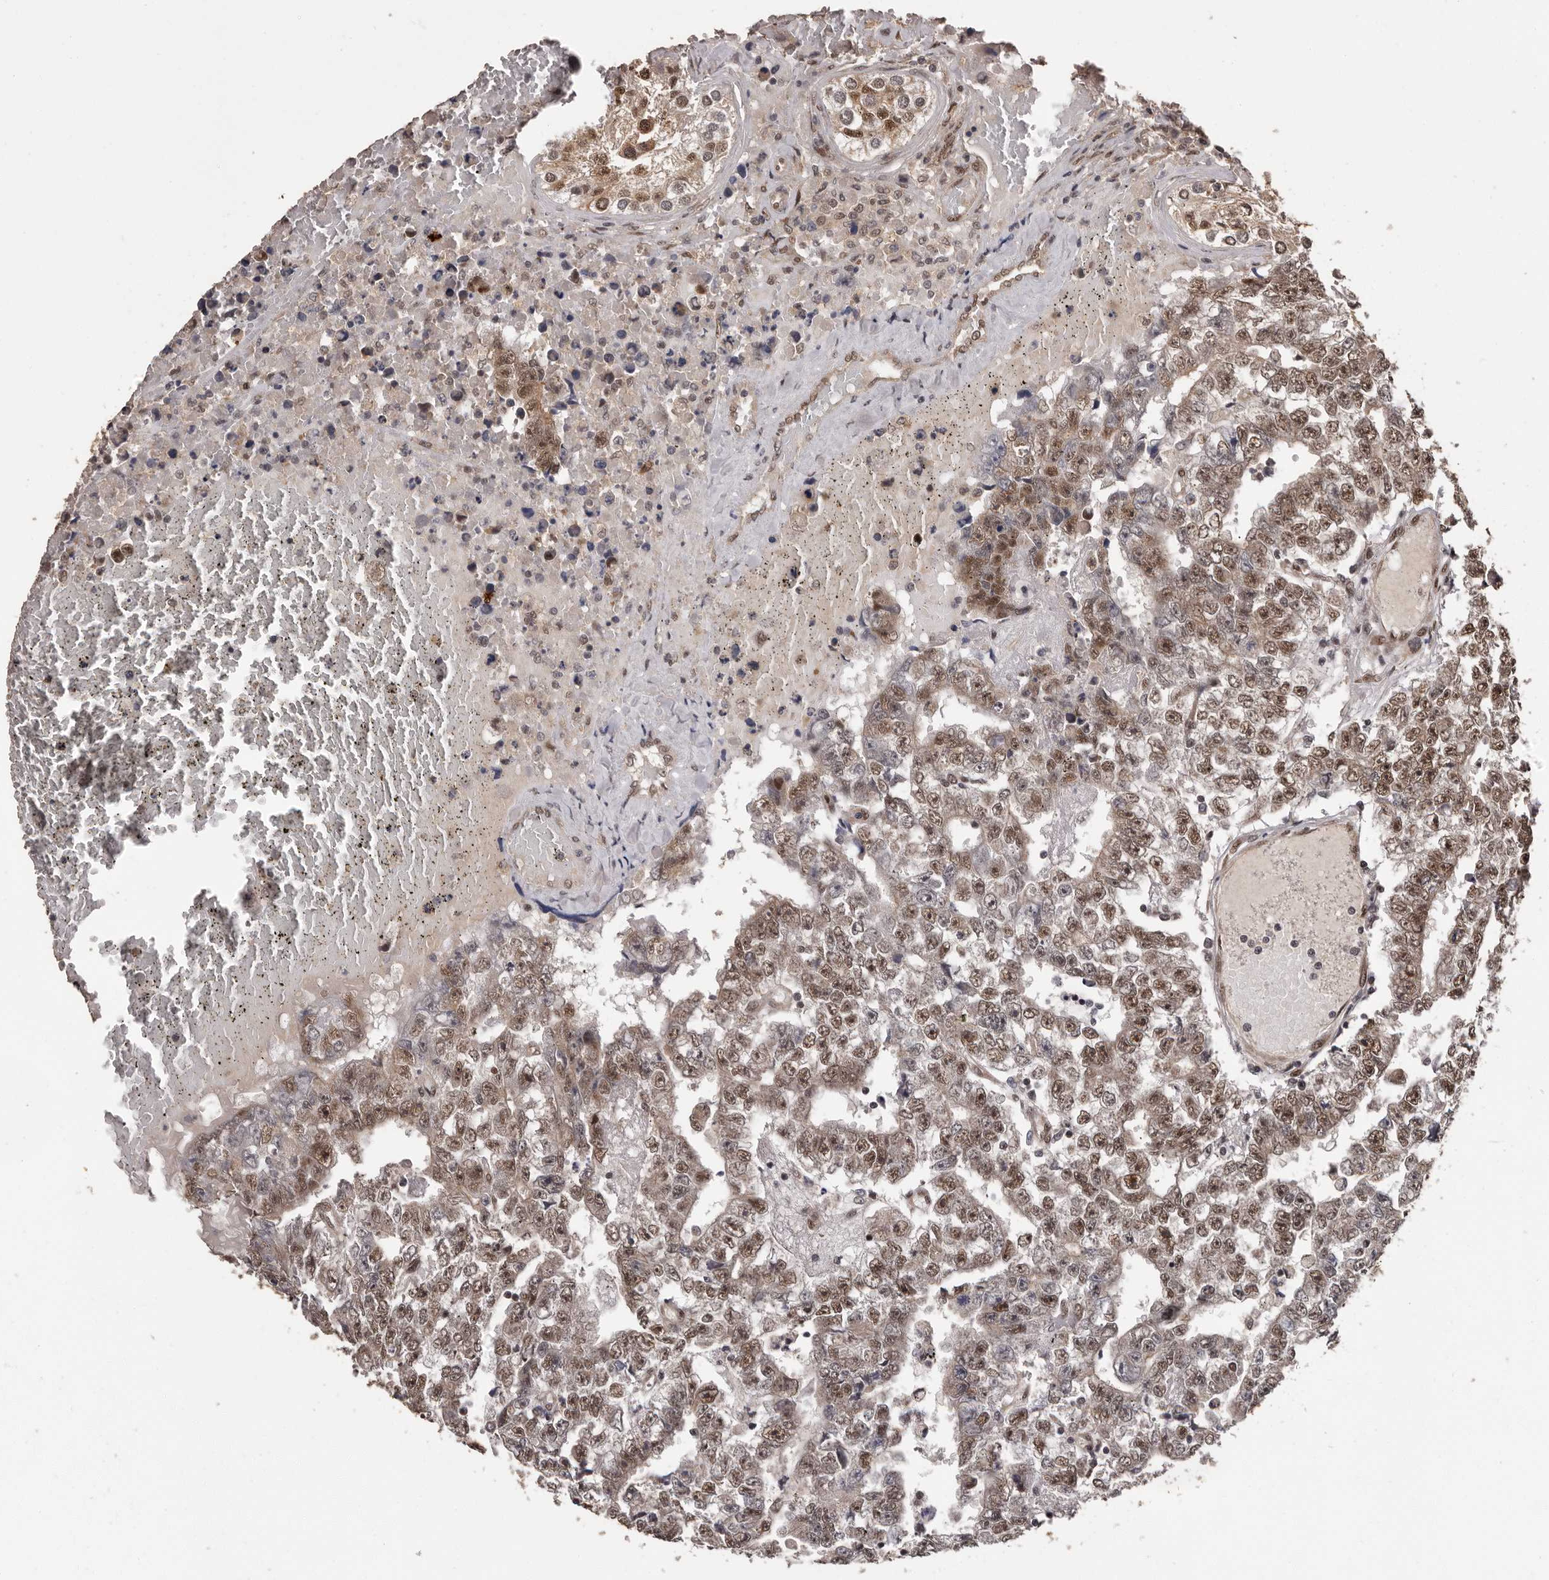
{"staining": {"intensity": "moderate", "quantity": ">75%", "location": "cytoplasmic/membranous,nuclear"}, "tissue": "testis cancer", "cell_type": "Tumor cells", "image_type": "cancer", "snomed": [{"axis": "morphology", "description": "Carcinoma, Embryonal, NOS"}, {"axis": "topography", "description": "Testis"}], "caption": "DAB immunohistochemical staining of human testis embryonal carcinoma shows moderate cytoplasmic/membranous and nuclear protein positivity in approximately >75% of tumor cells.", "gene": "VPS37A", "patient": {"sex": "male", "age": 25}}